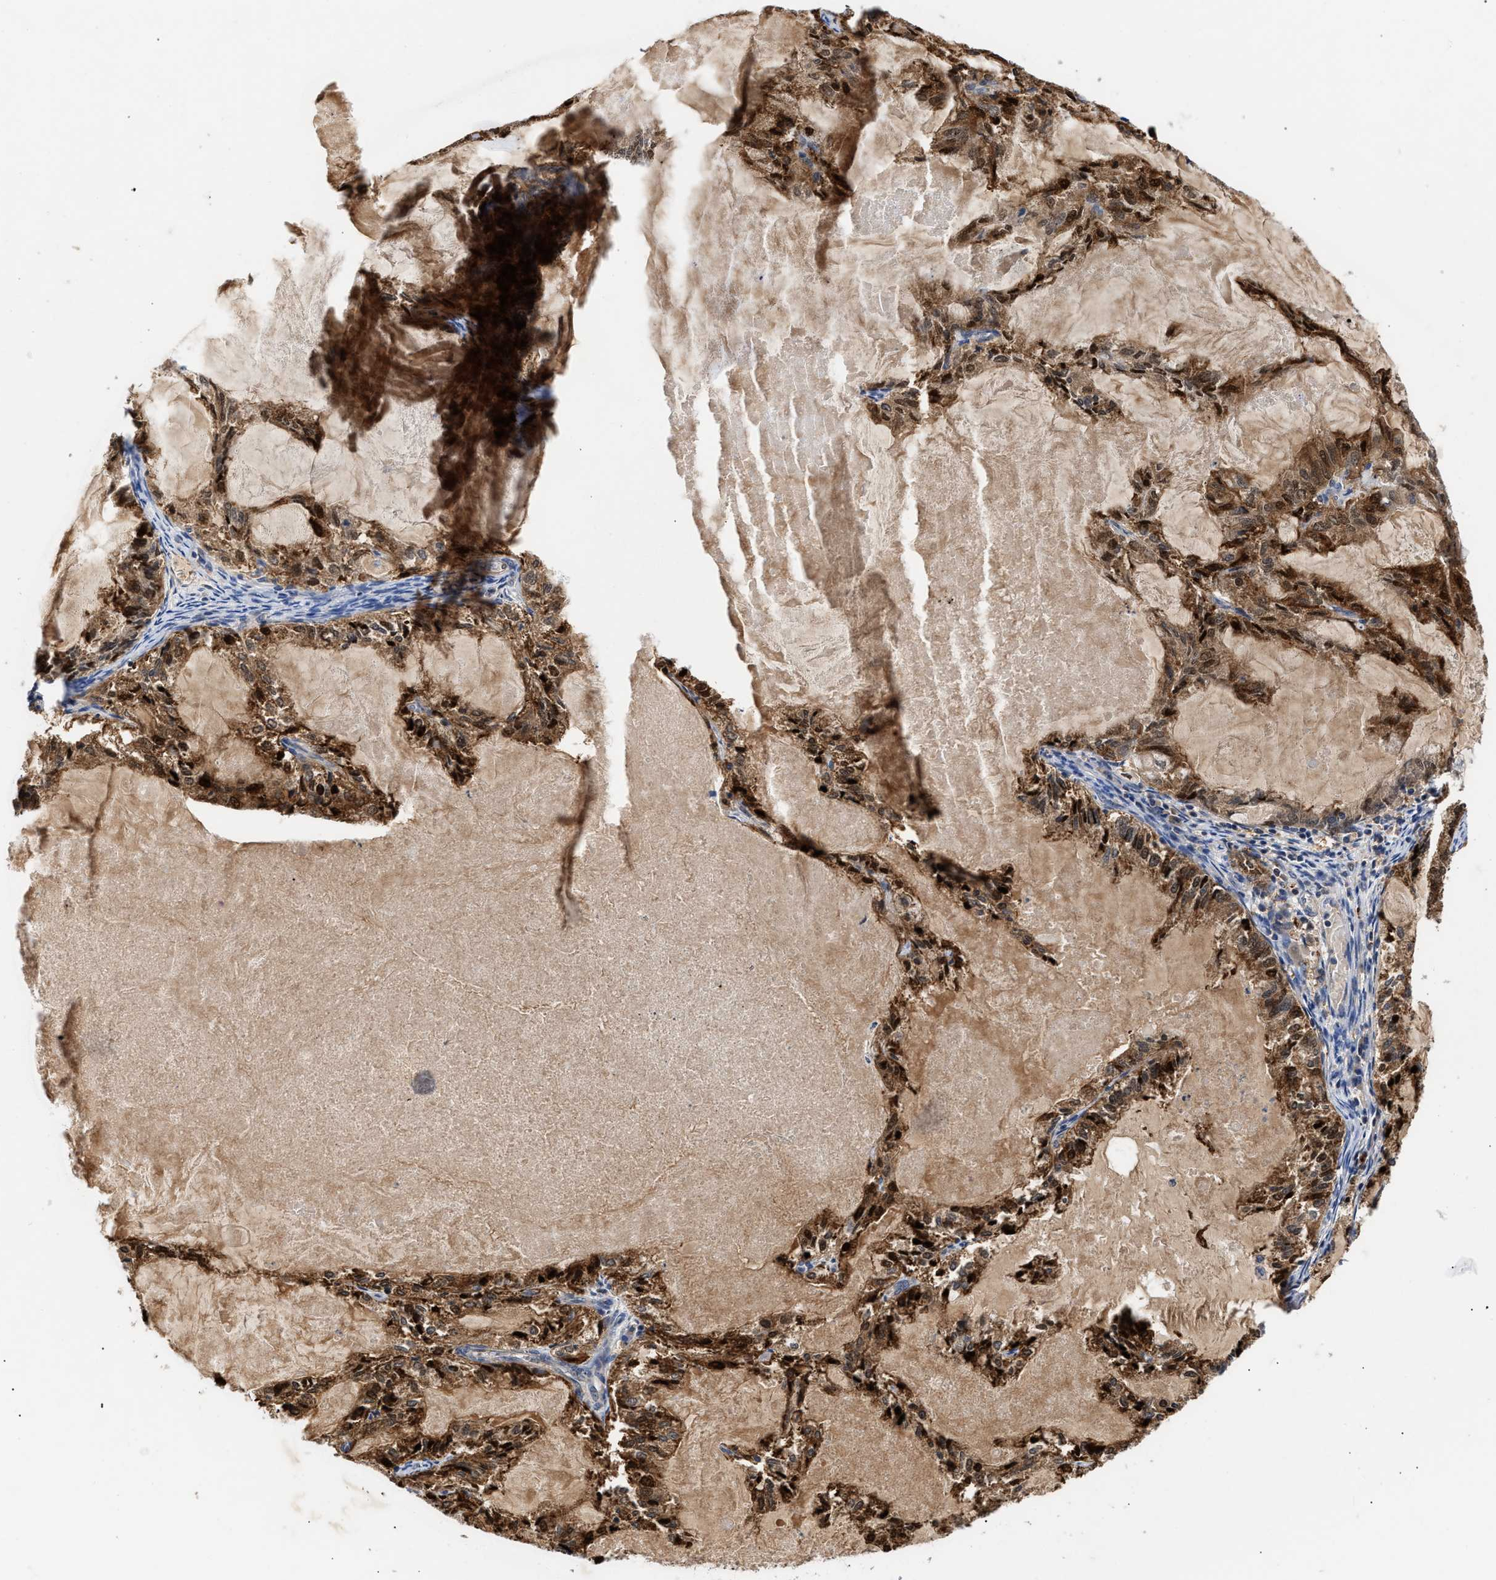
{"staining": {"intensity": "strong", "quantity": ">75%", "location": "cytoplasmic/membranous,nuclear"}, "tissue": "endometrial cancer", "cell_type": "Tumor cells", "image_type": "cancer", "snomed": [{"axis": "morphology", "description": "Adenocarcinoma, NOS"}, {"axis": "topography", "description": "Endometrium"}], "caption": "Brown immunohistochemical staining in adenocarcinoma (endometrial) exhibits strong cytoplasmic/membranous and nuclear staining in approximately >75% of tumor cells.", "gene": "CCDC146", "patient": {"sex": "female", "age": 86}}